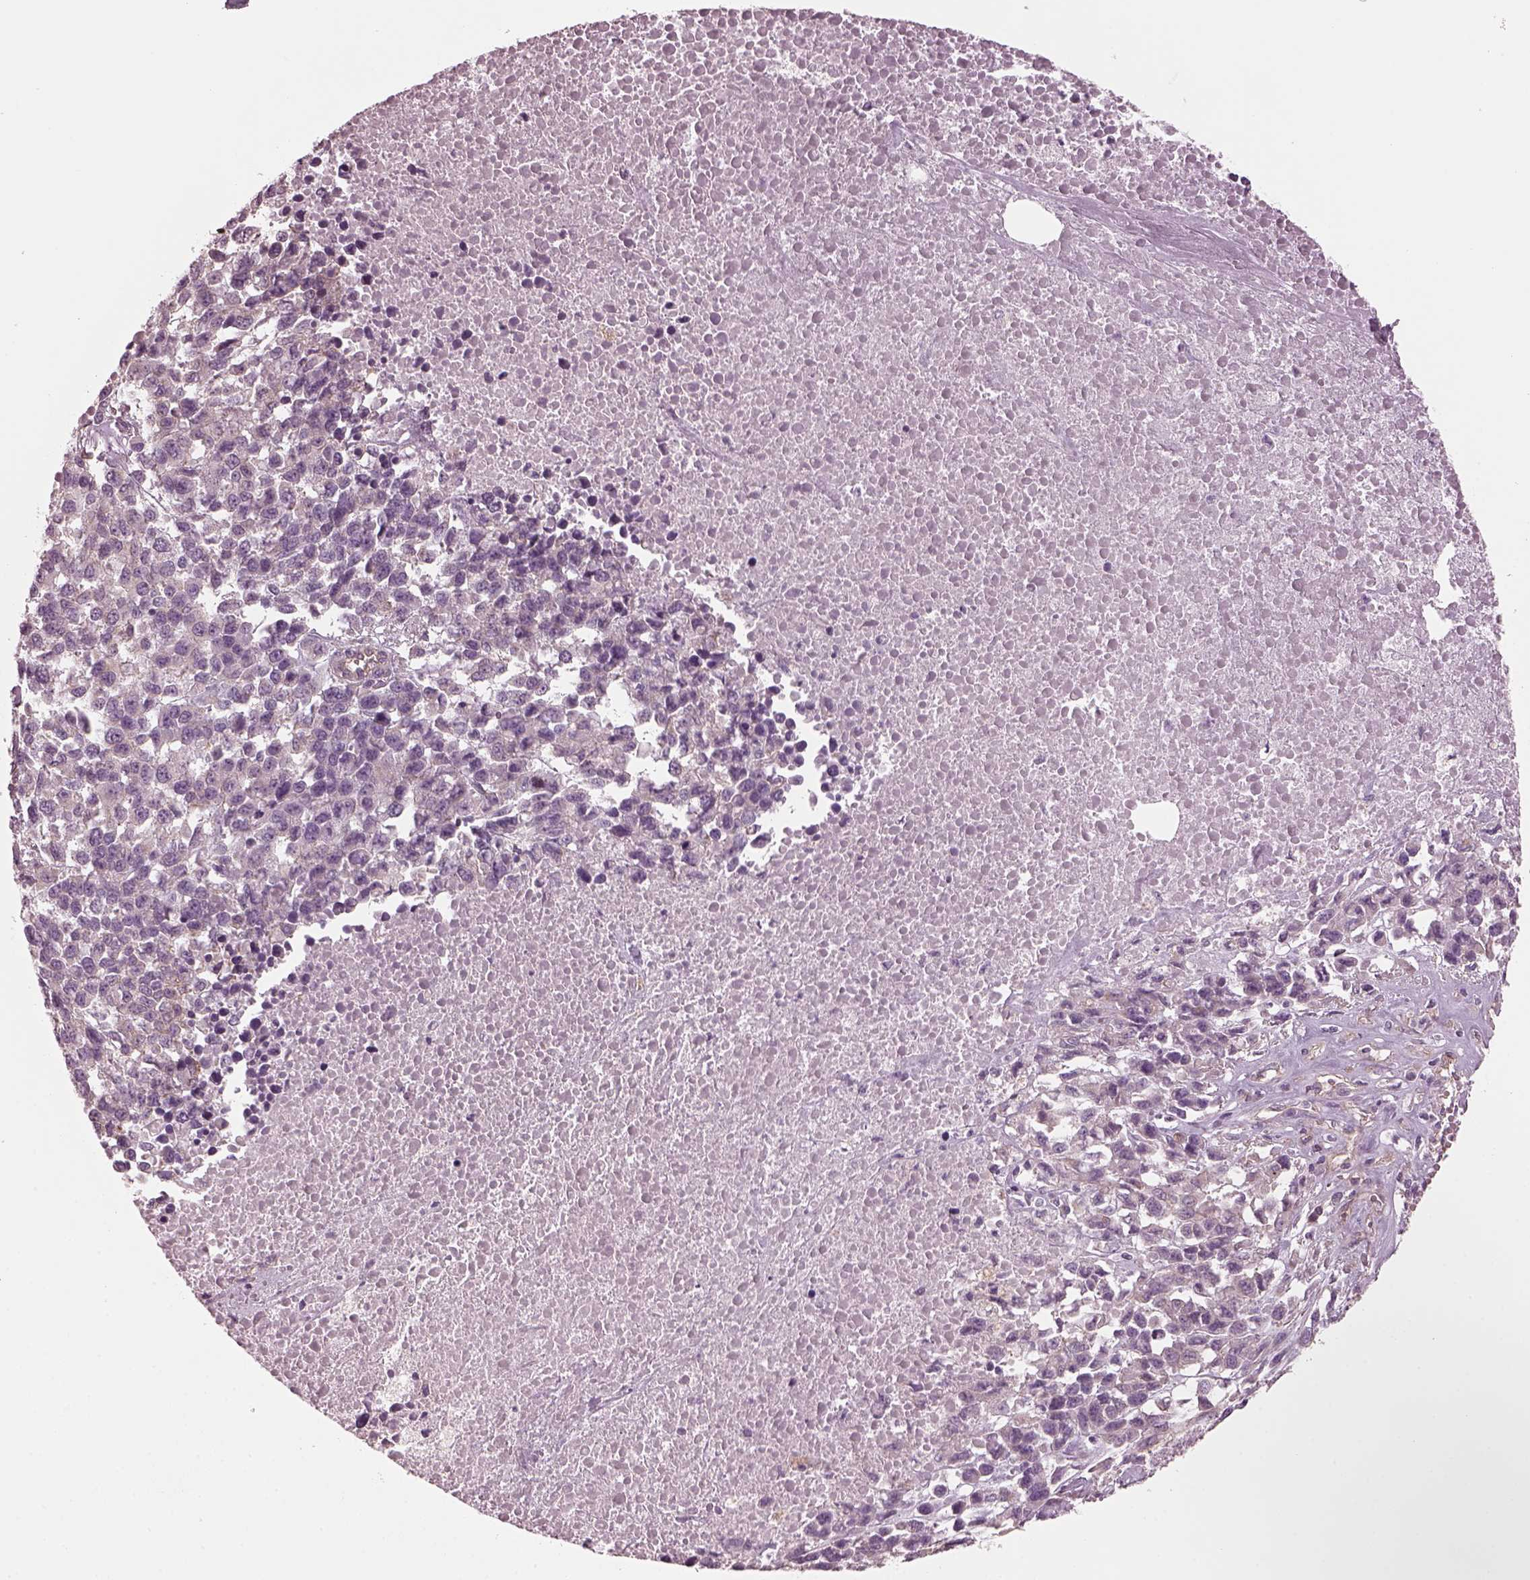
{"staining": {"intensity": "negative", "quantity": "none", "location": "none"}, "tissue": "melanoma", "cell_type": "Tumor cells", "image_type": "cancer", "snomed": [{"axis": "morphology", "description": "Malignant melanoma, Metastatic site"}, {"axis": "topography", "description": "Skin"}], "caption": "This micrograph is of melanoma stained with immunohistochemistry to label a protein in brown with the nuclei are counter-stained blue. There is no staining in tumor cells.", "gene": "ODAD1", "patient": {"sex": "male", "age": 84}}